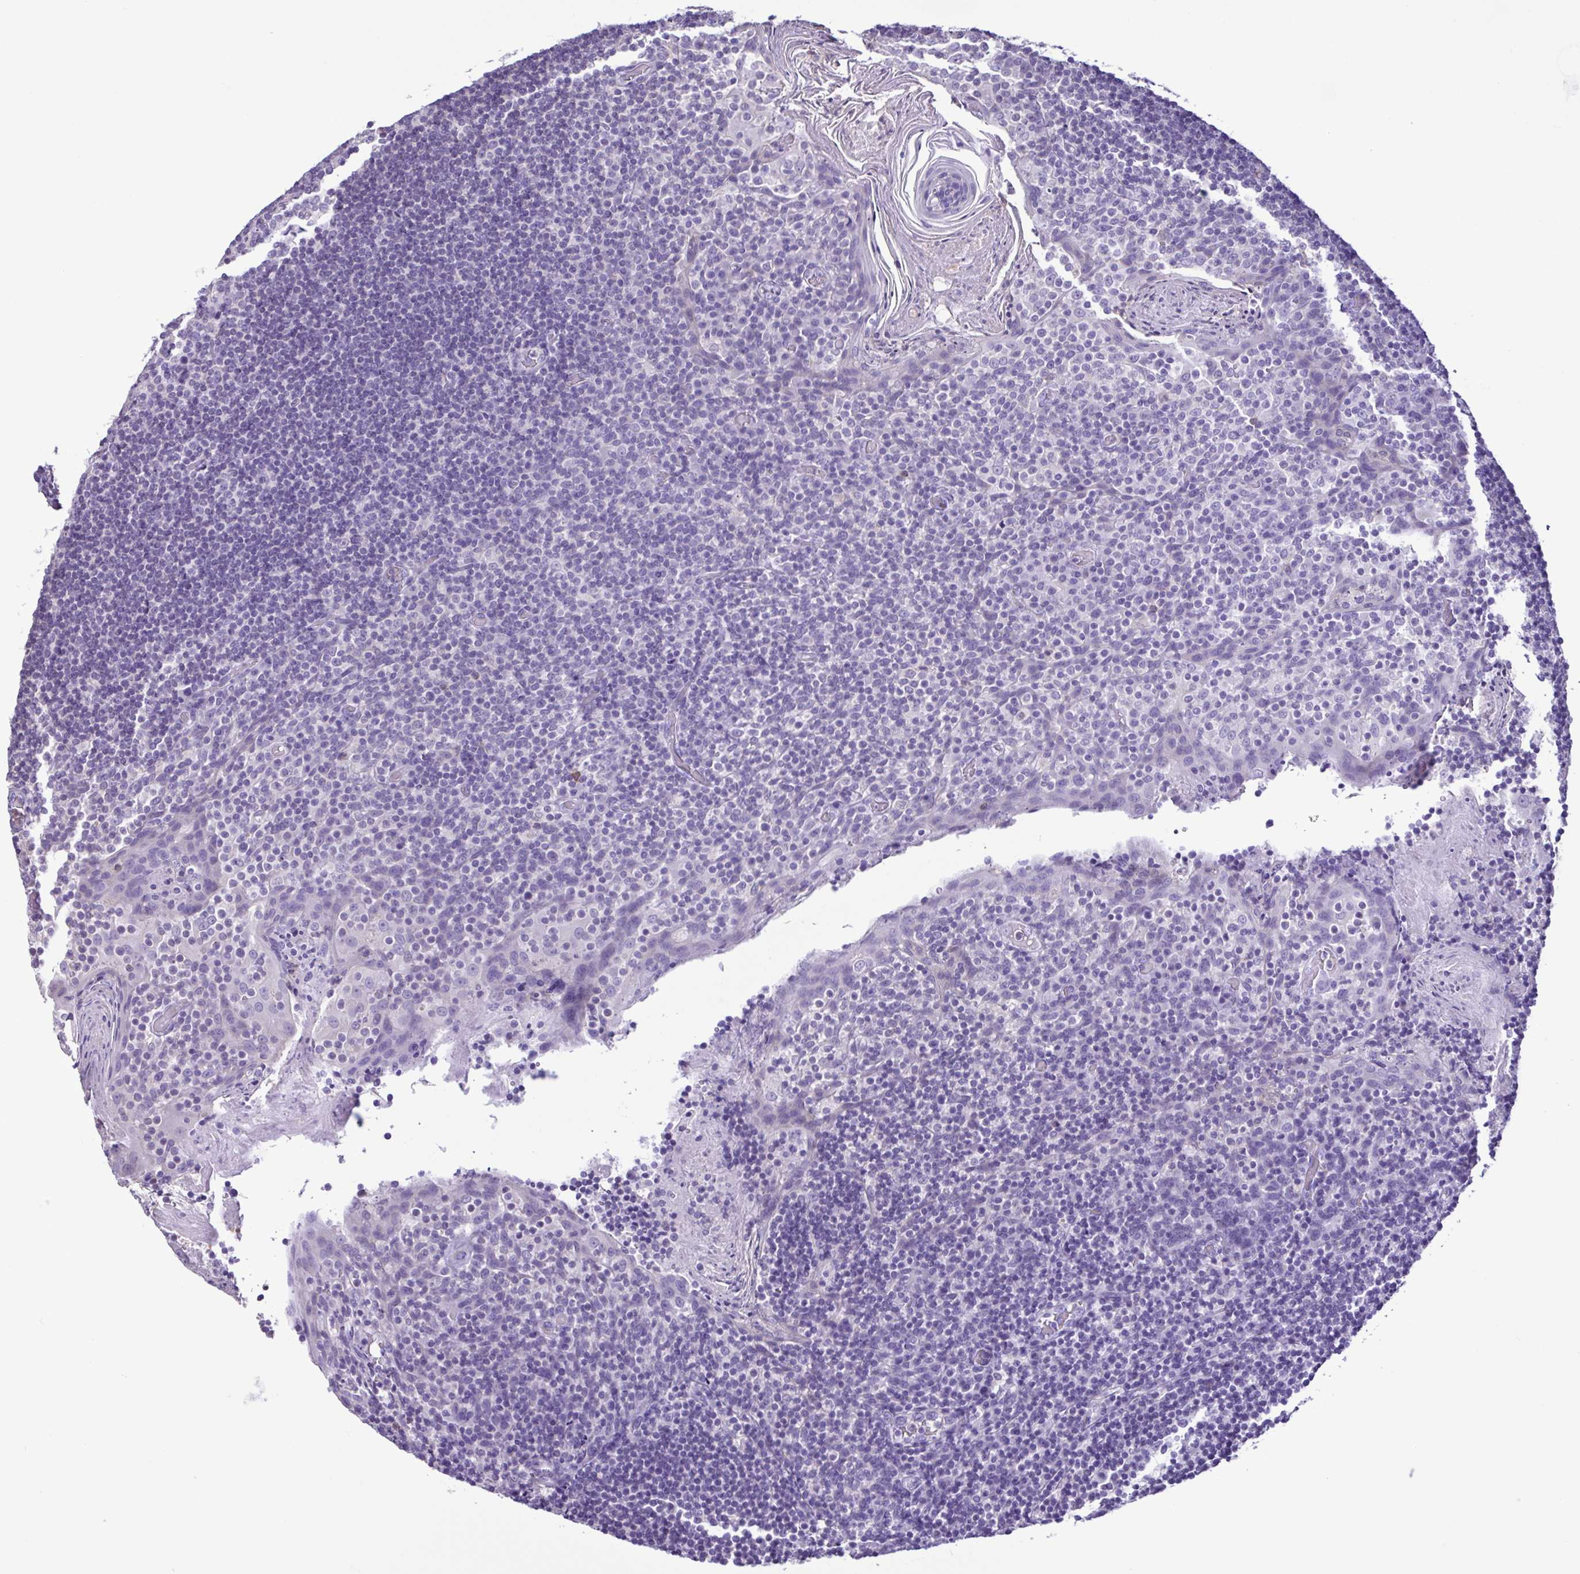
{"staining": {"intensity": "negative", "quantity": "none", "location": "none"}, "tissue": "tonsil", "cell_type": "Germinal center cells", "image_type": "normal", "snomed": [{"axis": "morphology", "description": "Normal tissue, NOS"}, {"axis": "topography", "description": "Tonsil"}], "caption": "IHC of normal tonsil demonstrates no positivity in germinal center cells. The staining was performed using DAB (3,3'-diaminobenzidine) to visualize the protein expression in brown, while the nuclei were stained in blue with hematoxylin (Magnification: 20x).", "gene": "CBY2", "patient": {"sex": "female", "age": 10}}